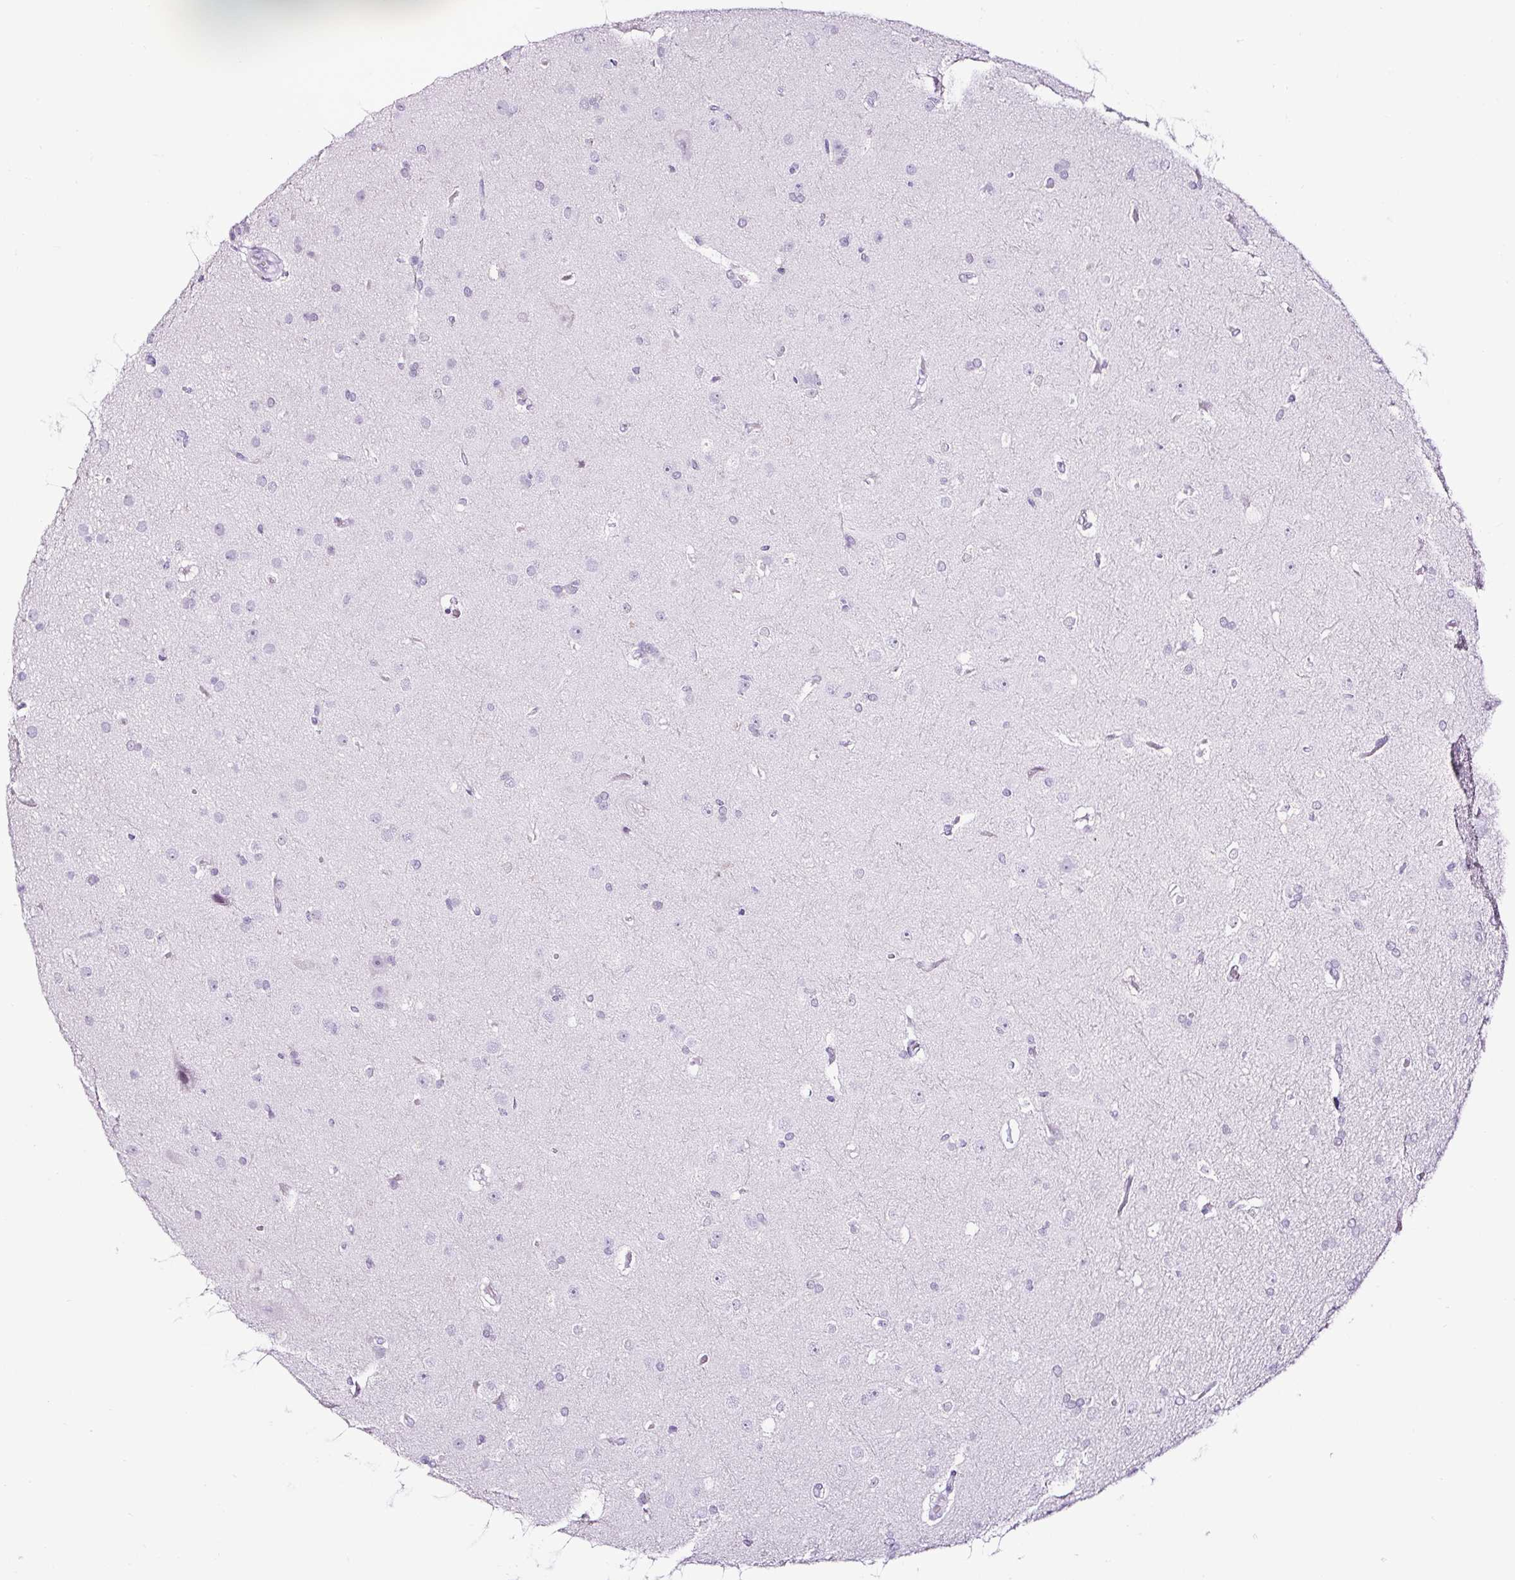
{"staining": {"intensity": "negative", "quantity": "none", "location": "none"}, "tissue": "glioma", "cell_type": "Tumor cells", "image_type": "cancer", "snomed": [{"axis": "morphology", "description": "Glioma, malignant, Low grade"}, {"axis": "topography", "description": "Brain"}], "caption": "An immunohistochemistry (IHC) photomicrograph of glioma is shown. There is no staining in tumor cells of glioma.", "gene": "NPHS2", "patient": {"sex": "female", "age": 34}}